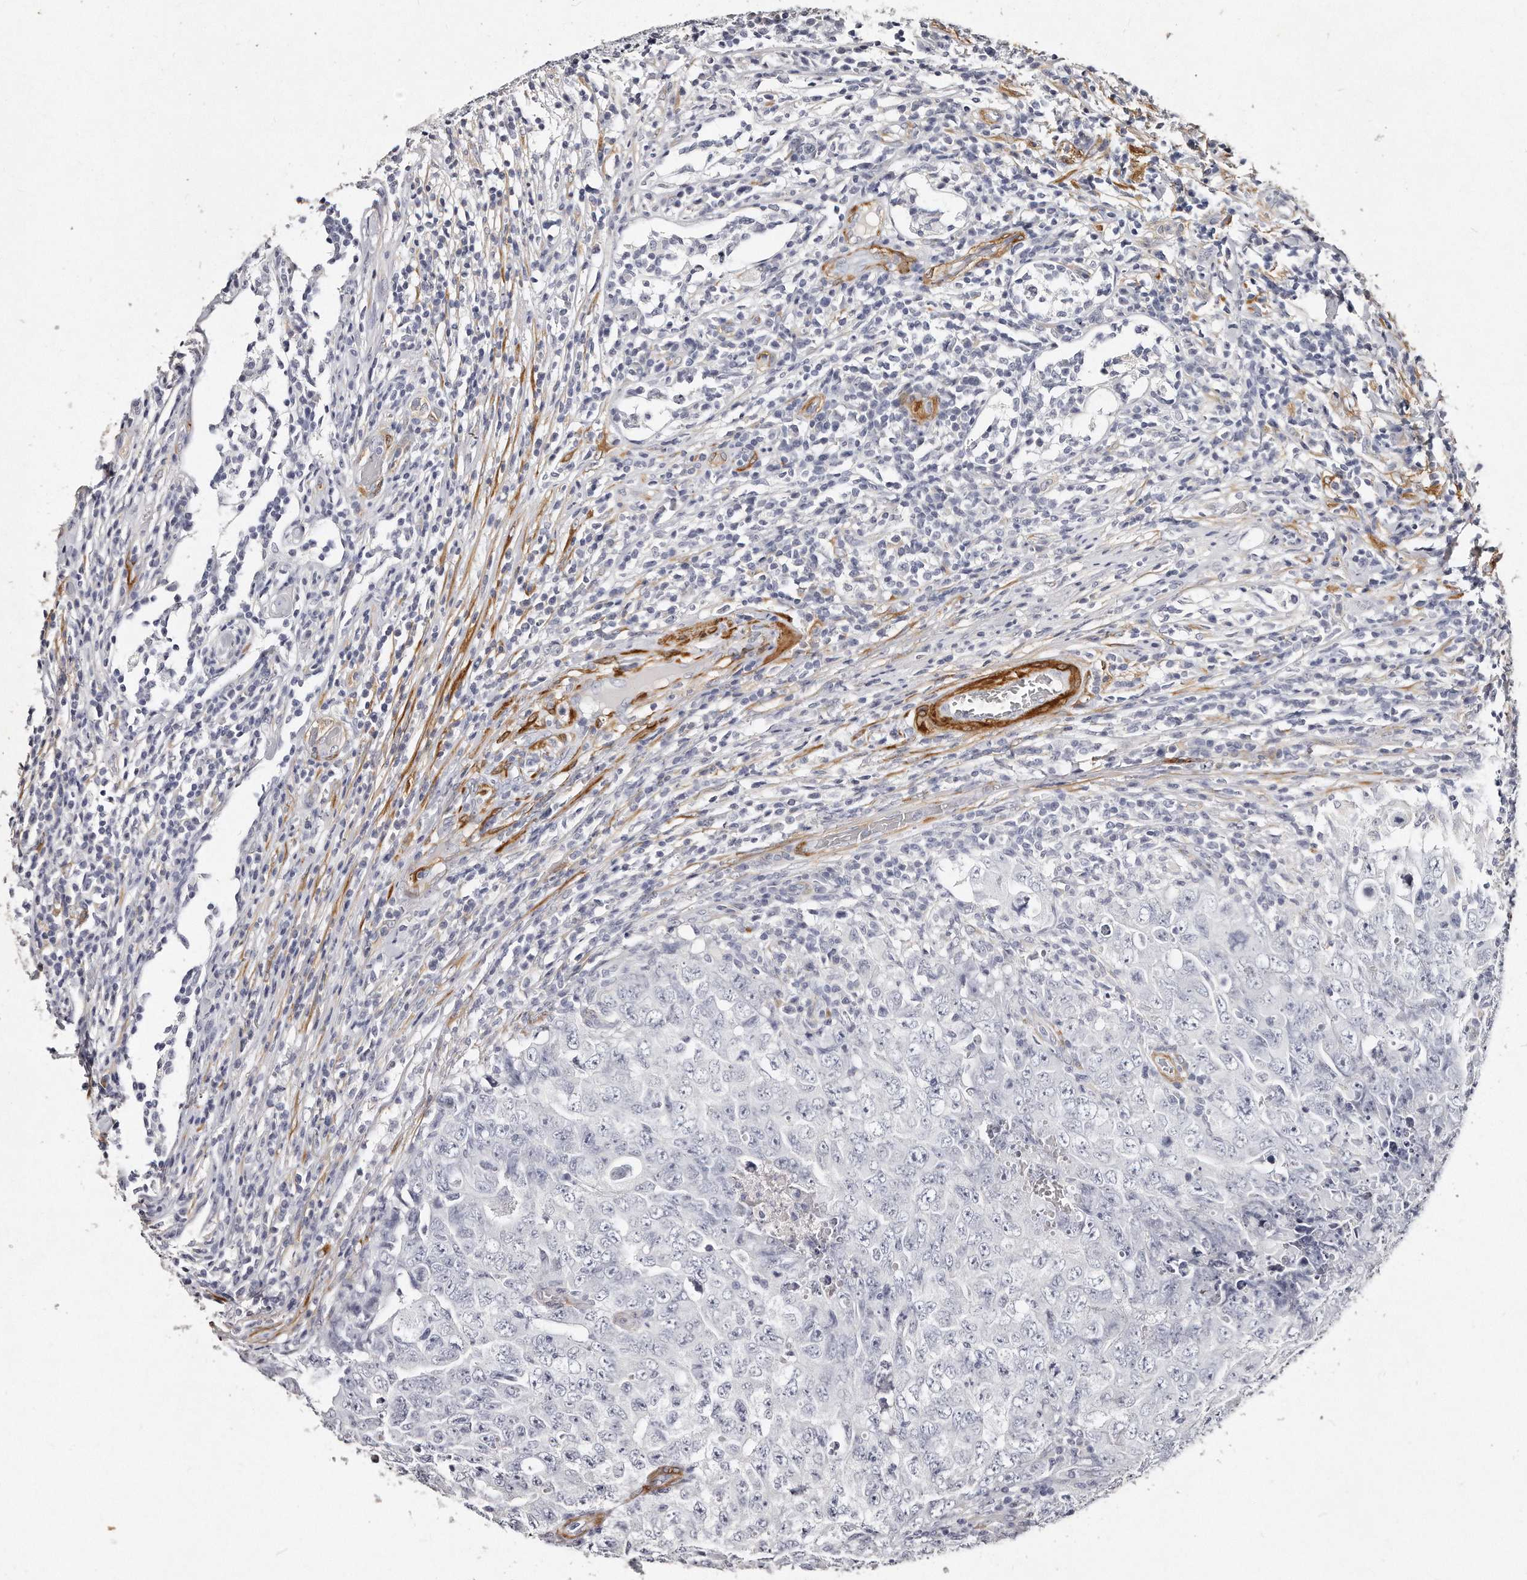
{"staining": {"intensity": "negative", "quantity": "none", "location": "none"}, "tissue": "testis cancer", "cell_type": "Tumor cells", "image_type": "cancer", "snomed": [{"axis": "morphology", "description": "Carcinoma, Embryonal, NOS"}, {"axis": "topography", "description": "Testis"}], "caption": "An immunohistochemistry (IHC) micrograph of testis embryonal carcinoma is shown. There is no staining in tumor cells of testis embryonal carcinoma.", "gene": "LMOD1", "patient": {"sex": "male", "age": 26}}